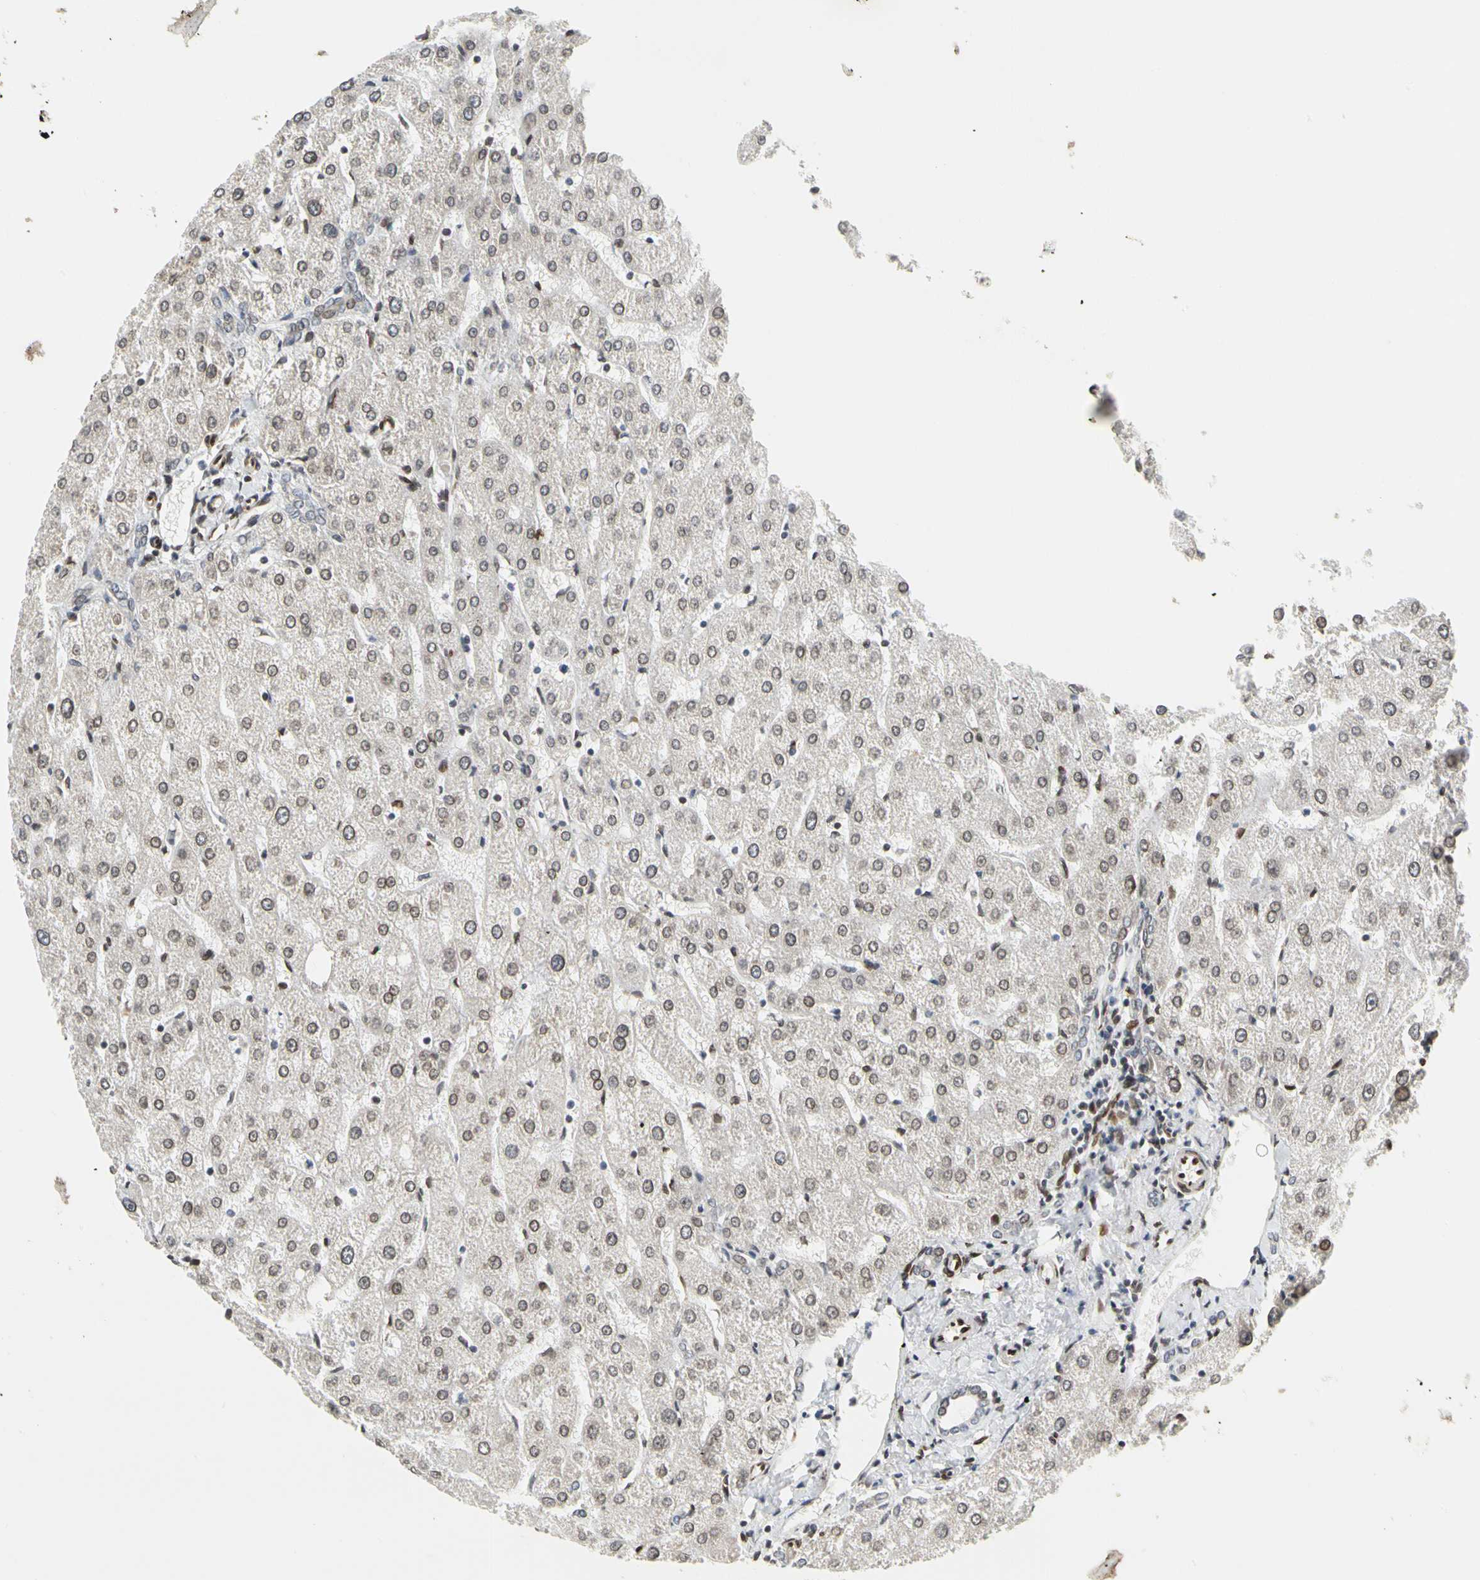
{"staining": {"intensity": "moderate", "quantity": "25%-75%", "location": "cytoplasmic/membranous,nuclear"}, "tissue": "liver", "cell_type": "Cholangiocytes", "image_type": "normal", "snomed": [{"axis": "morphology", "description": "Normal tissue, NOS"}, {"axis": "topography", "description": "Liver"}], "caption": "Immunohistochemical staining of normal liver exhibits 25%-75% levels of moderate cytoplasmic/membranous,nuclear protein positivity in approximately 25%-75% of cholangiocytes. (DAB = brown stain, brightfield microscopy at high magnification).", "gene": "SUN1", "patient": {"sex": "male", "age": 67}}